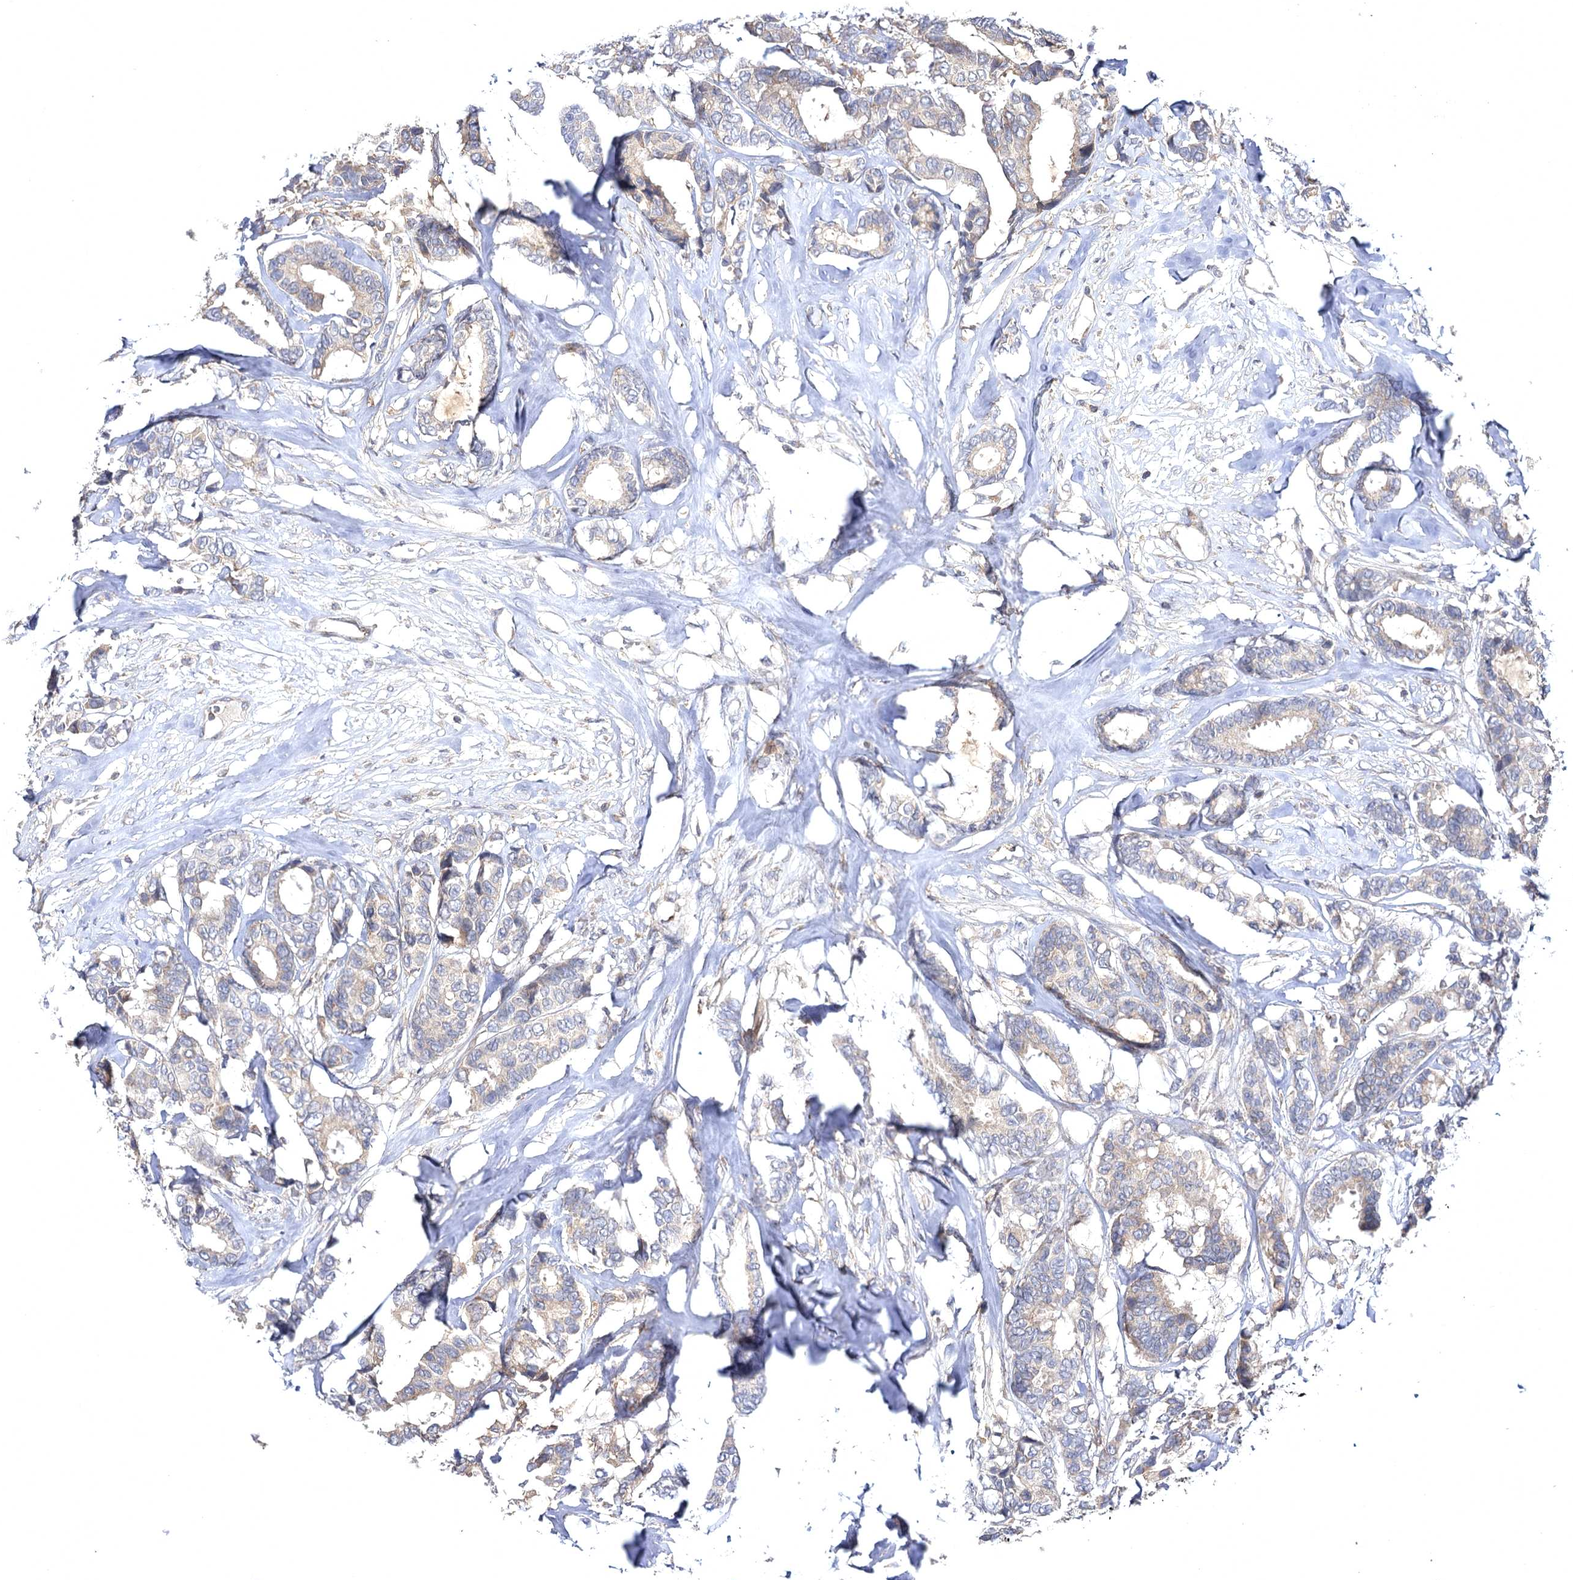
{"staining": {"intensity": "weak", "quantity": "25%-75%", "location": "cytoplasmic/membranous"}, "tissue": "breast cancer", "cell_type": "Tumor cells", "image_type": "cancer", "snomed": [{"axis": "morphology", "description": "Duct carcinoma"}, {"axis": "topography", "description": "Breast"}], "caption": "Tumor cells reveal low levels of weak cytoplasmic/membranous positivity in approximately 25%-75% of cells in human breast cancer. The protein is stained brown, and the nuclei are stained in blue (DAB (3,3'-diaminobenzidine) IHC with brightfield microscopy, high magnification).", "gene": "BCR", "patient": {"sex": "female", "age": 87}}